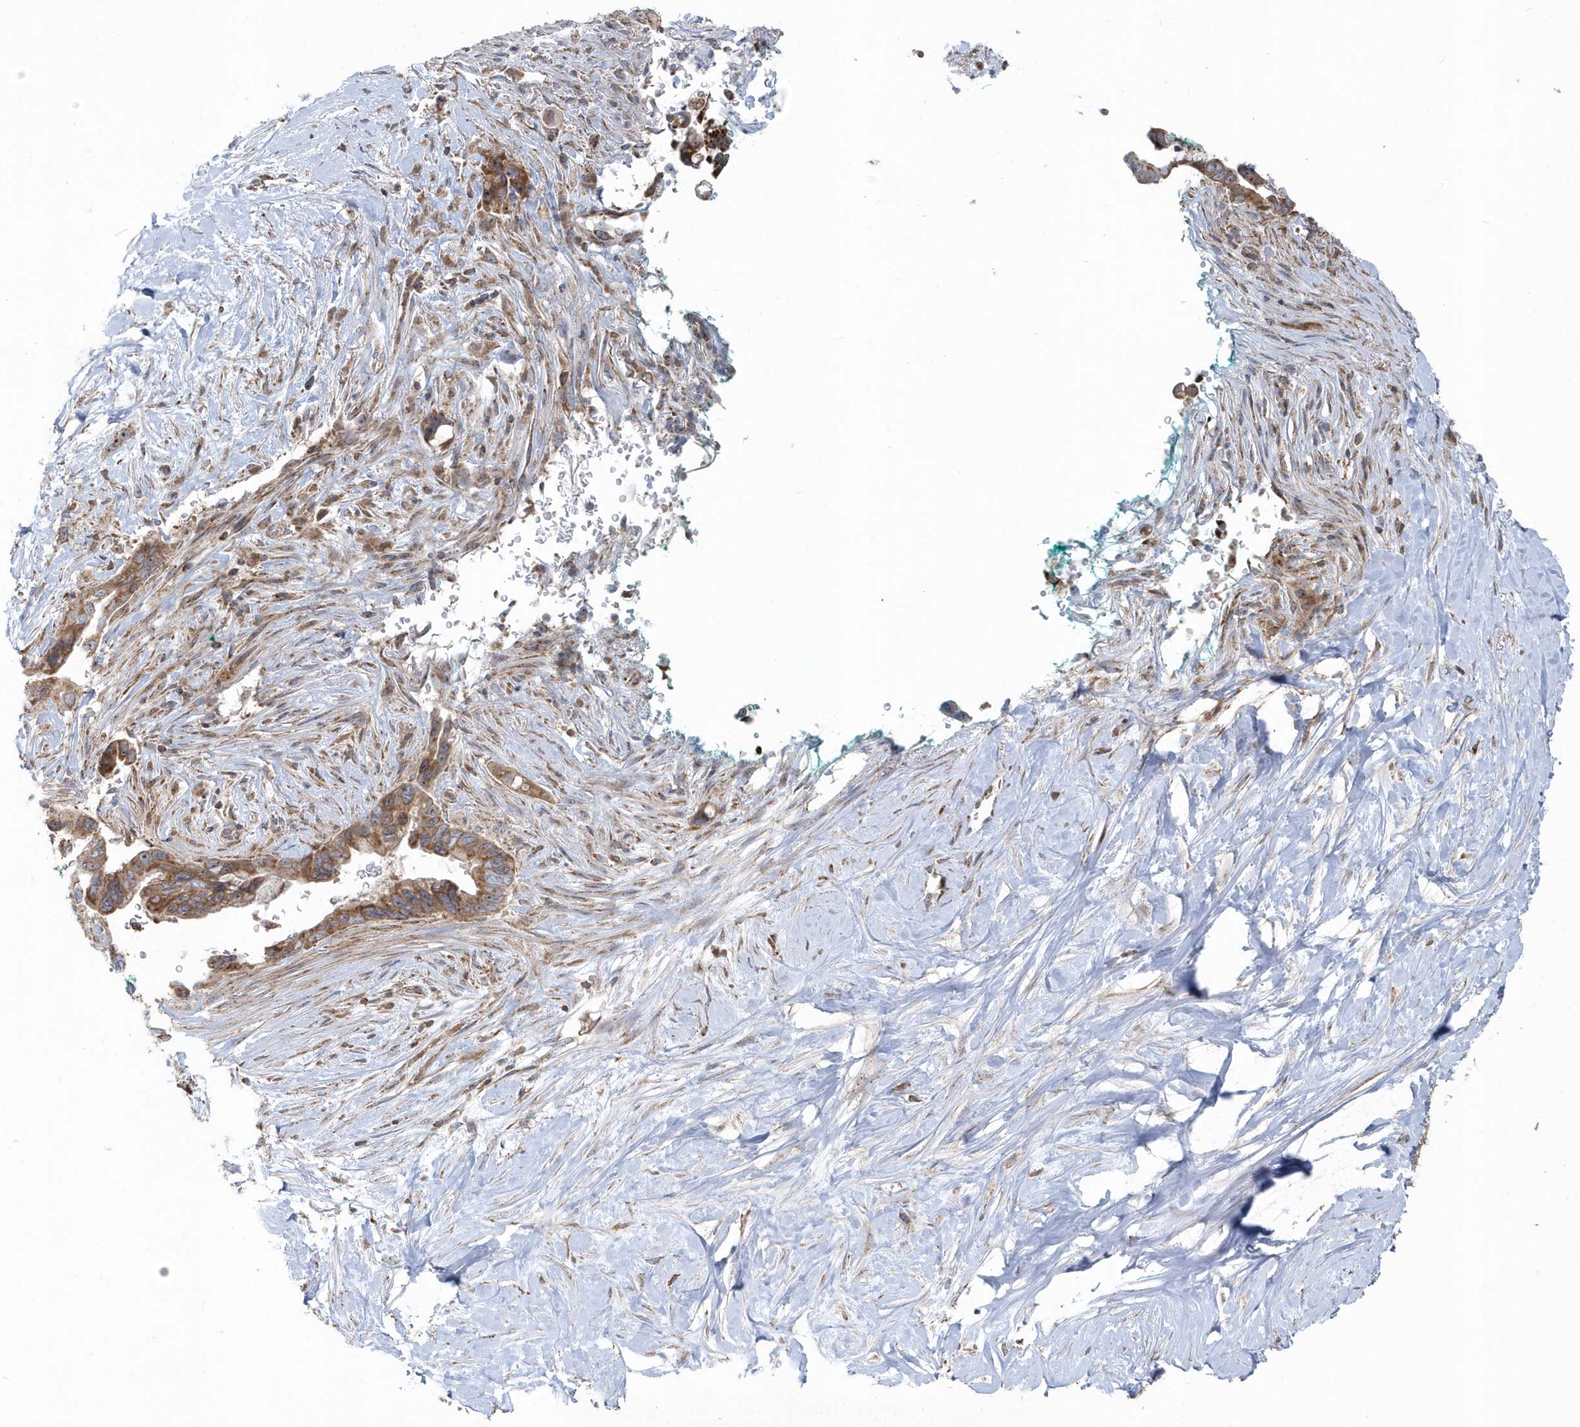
{"staining": {"intensity": "moderate", "quantity": ">75%", "location": "cytoplasmic/membranous"}, "tissue": "pancreatic cancer", "cell_type": "Tumor cells", "image_type": "cancer", "snomed": [{"axis": "morphology", "description": "Adenocarcinoma, NOS"}, {"axis": "topography", "description": "Pancreas"}], "caption": "An image of human pancreatic cancer (adenocarcinoma) stained for a protein reveals moderate cytoplasmic/membranous brown staining in tumor cells.", "gene": "PPP1R7", "patient": {"sex": "female", "age": 72}}